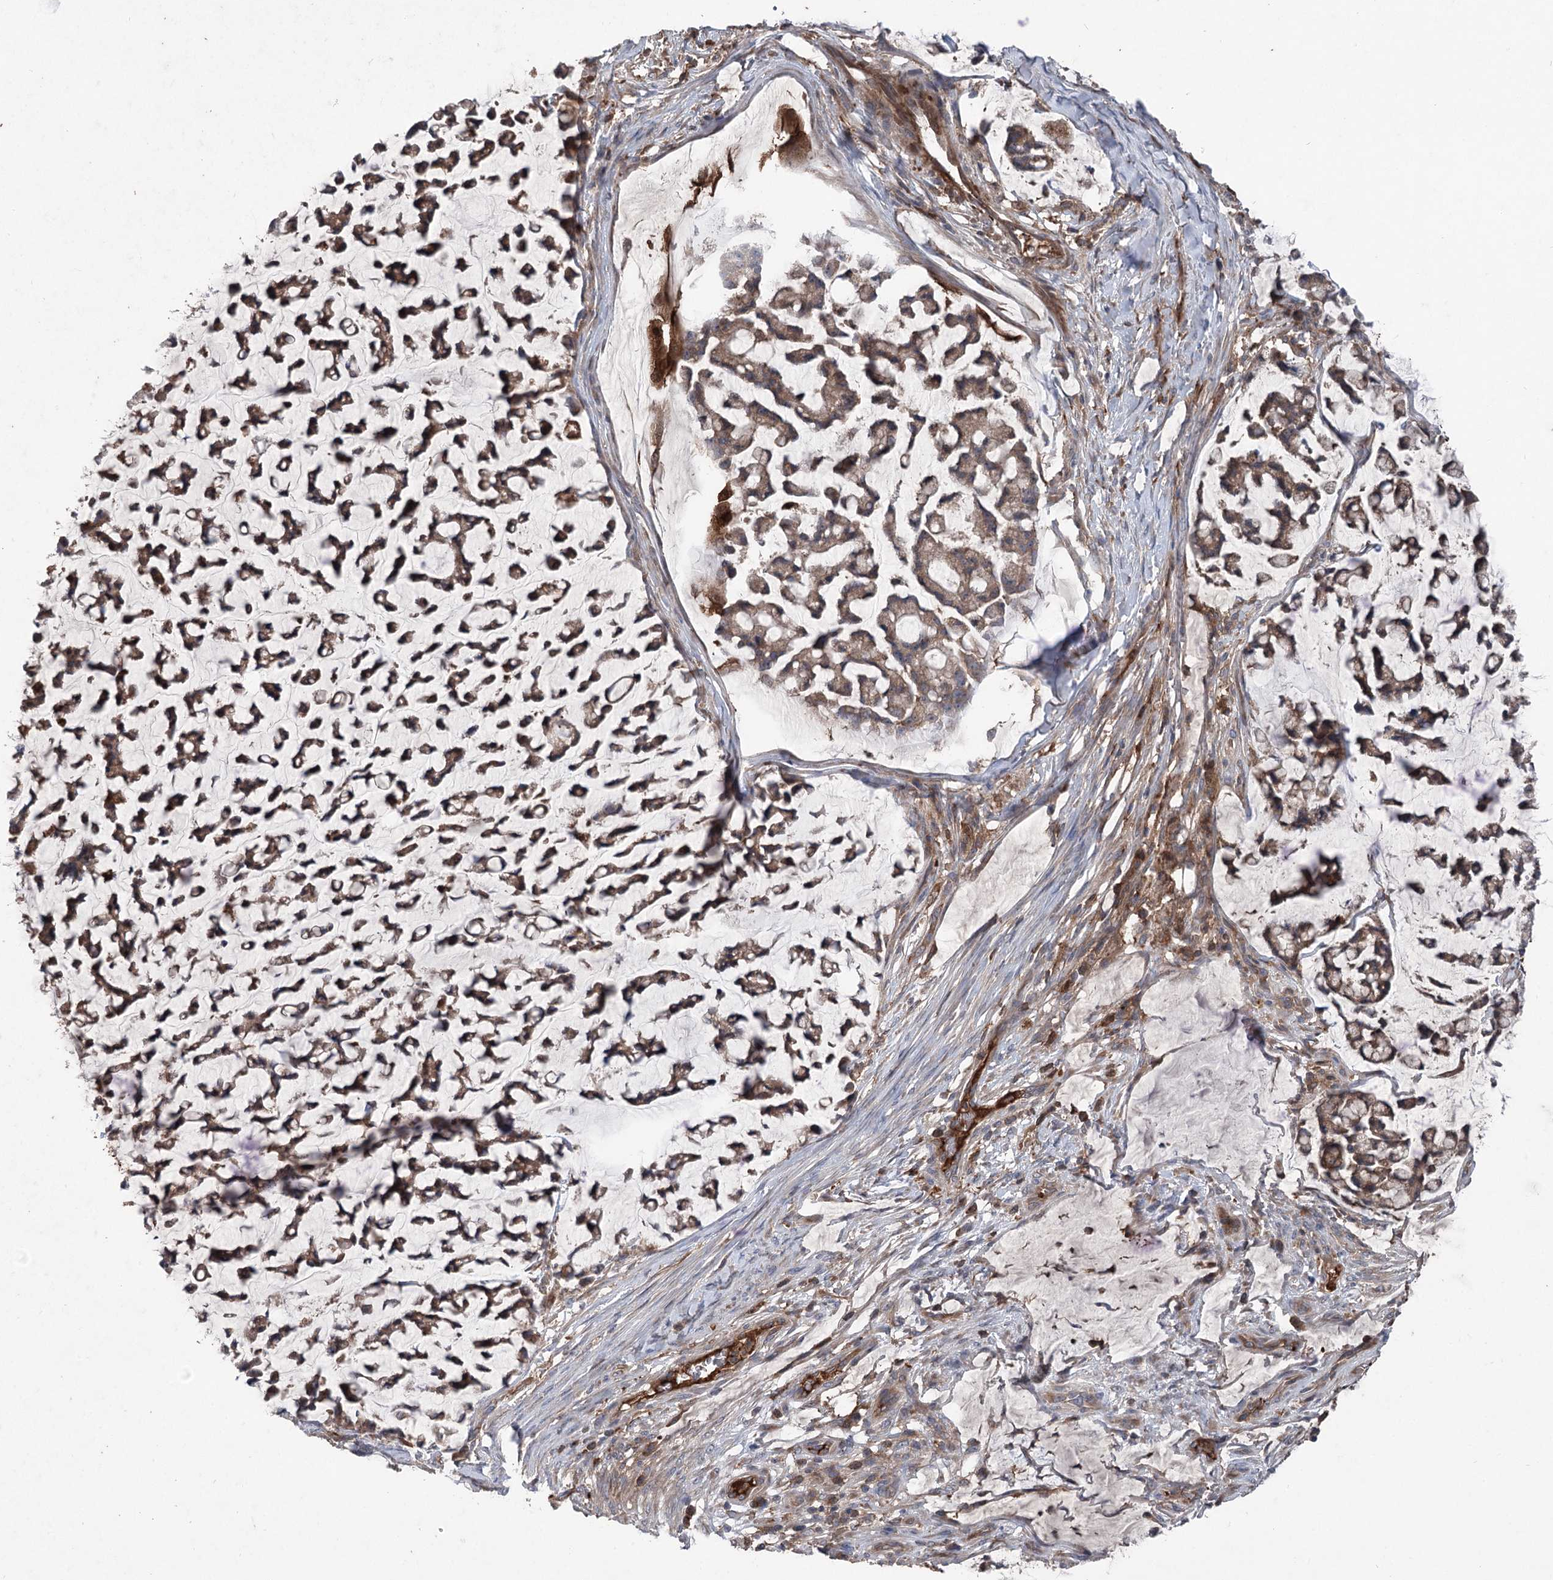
{"staining": {"intensity": "moderate", "quantity": ">75%", "location": "cytoplasmic/membranous"}, "tissue": "stomach cancer", "cell_type": "Tumor cells", "image_type": "cancer", "snomed": [{"axis": "morphology", "description": "Adenocarcinoma, NOS"}, {"axis": "topography", "description": "Stomach, lower"}], "caption": "An IHC photomicrograph of tumor tissue is shown. Protein staining in brown highlights moderate cytoplasmic/membranous positivity in stomach adenocarcinoma within tumor cells. (Stains: DAB (3,3'-diaminobenzidine) in brown, nuclei in blue, Microscopy: brightfield microscopy at high magnification).", "gene": "PPP1R21", "patient": {"sex": "male", "age": 67}}